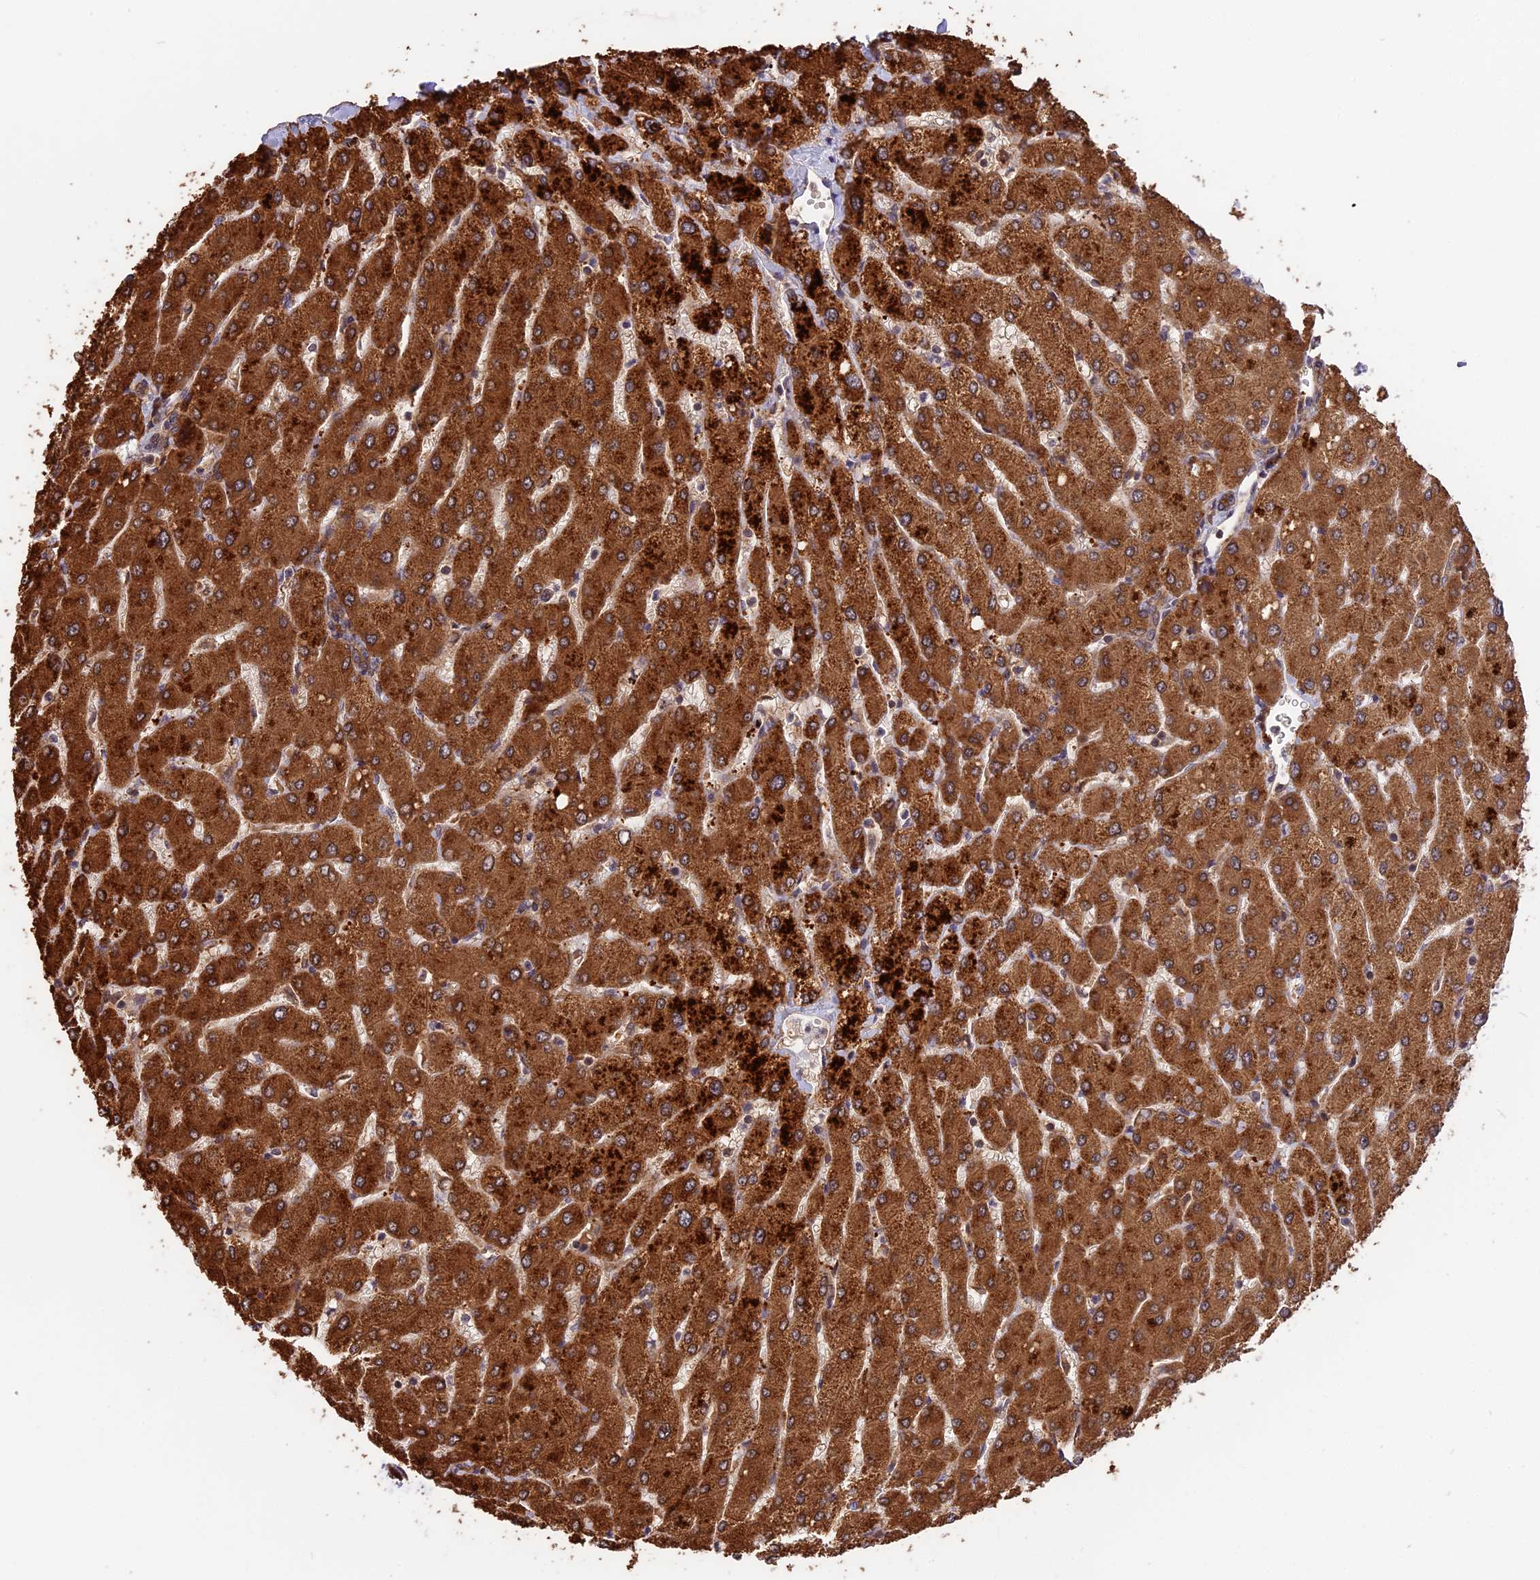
{"staining": {"intensity": "moderate", "quantity": ">75%", "location": "cytoplasmic/membranous"}, "tissue": "liver", "cell_type": "Cholangiocytes", "image_type": "normal", "snomed": [{"axis": "morphology", "description": "Normal tissue, NOS"}, {"axis": "topography", "description": "Liver"}], "caption": "A medium amount of moderate cytoplasmic/membranous positivity is appreciated in about >75% of cholangiocytes in normal liver.", "gene": "ESCO1", "patient": {"sex": "male", "age": 55}}